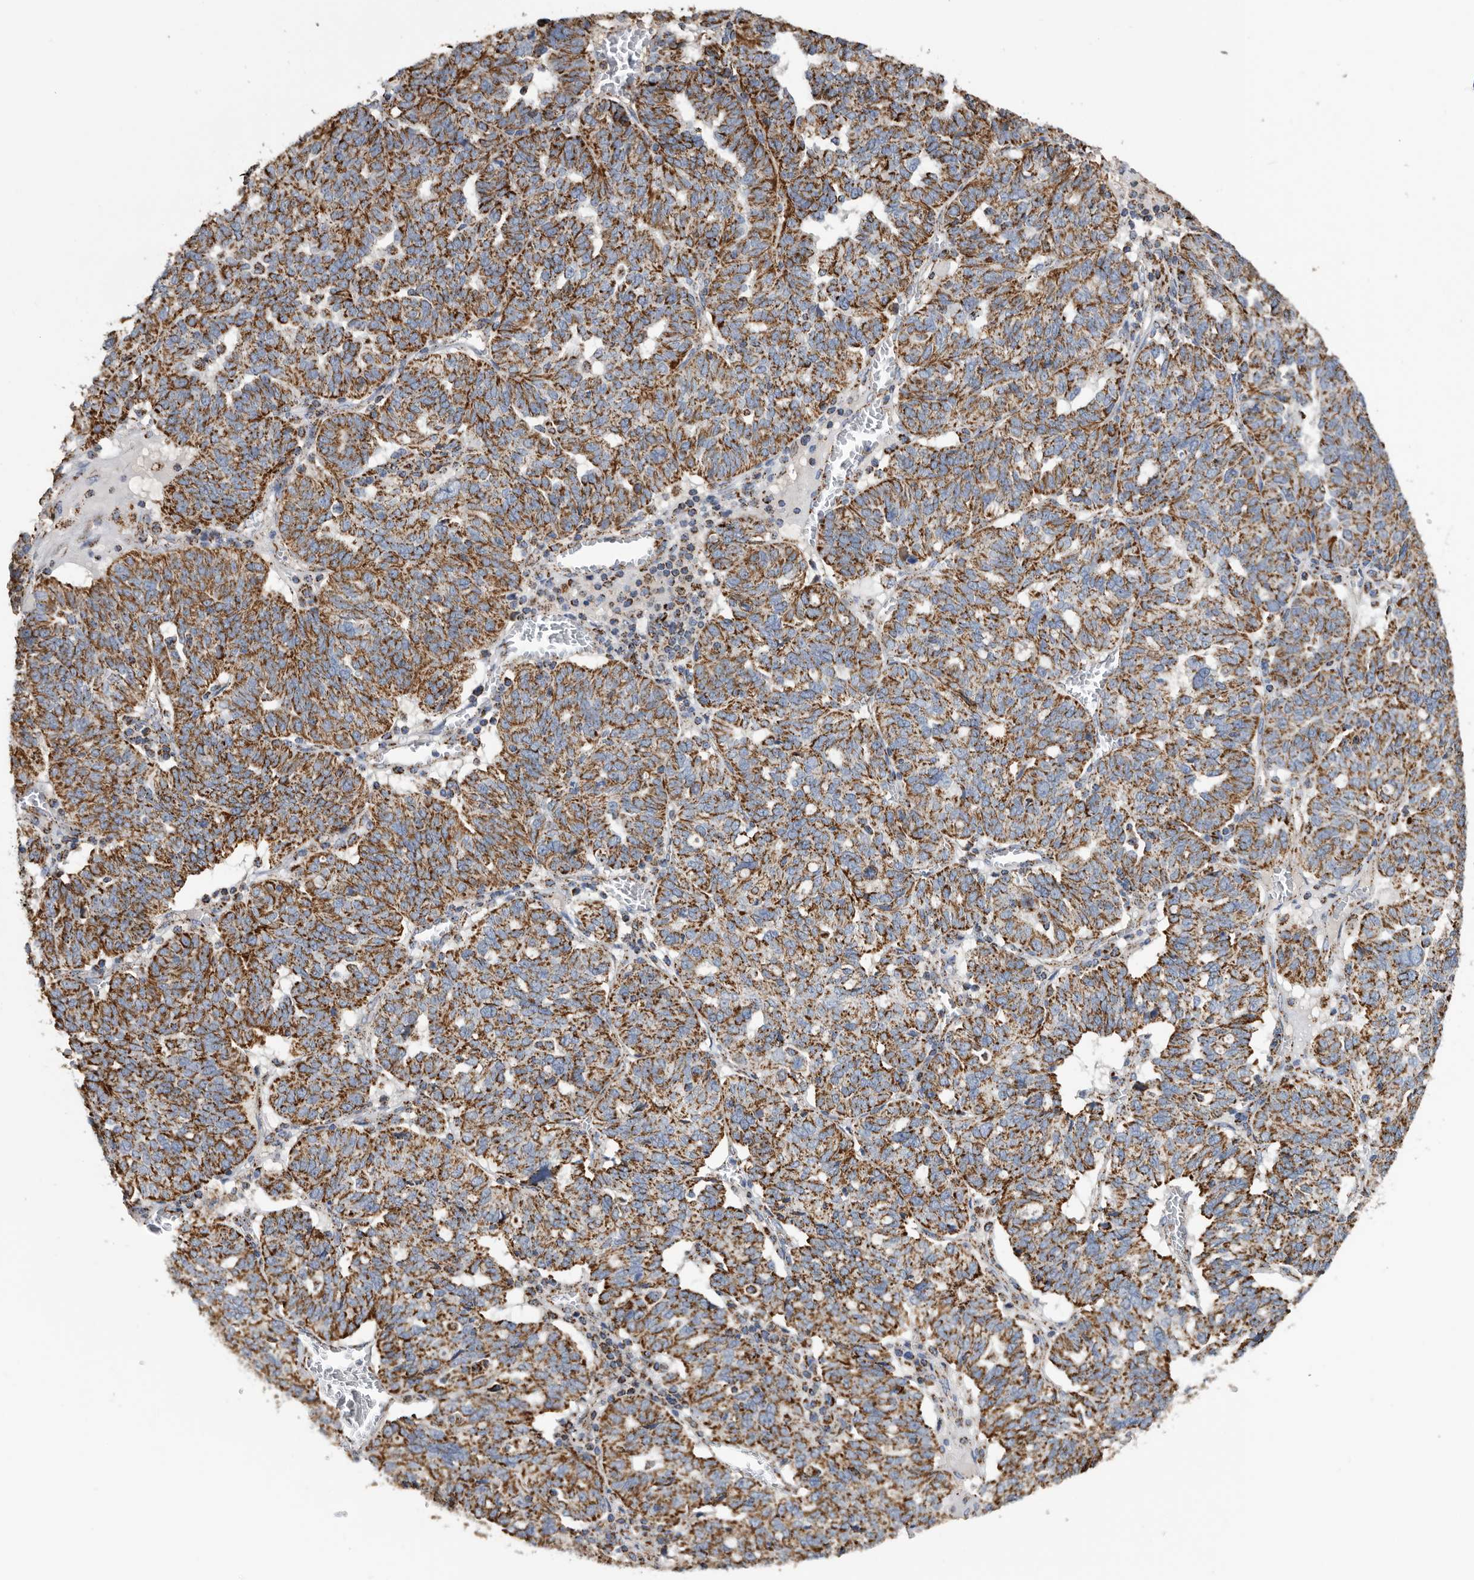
{"staining": {"intensity": "strong", "quantity": ">75%", "location": "cytoplasmic/membranous"}, "tissue": "ovarian cancer", "cell_type": "Tumor cells", "image_type": "cancer", "snomed": [{"axis": "morphology", "description": "Cystadenocarcinoma, serous, NOS"}, {"axis": "topography", "description": "Ovary"}], "caption": "Ovarian cancer was stained to show a protein in brown. There is high levels of strong cytoplasmic/membranous positivity in about >75% of tumor cells.", "gene": "WFDC1", "patient": {"sex": "female", "age": 59}}